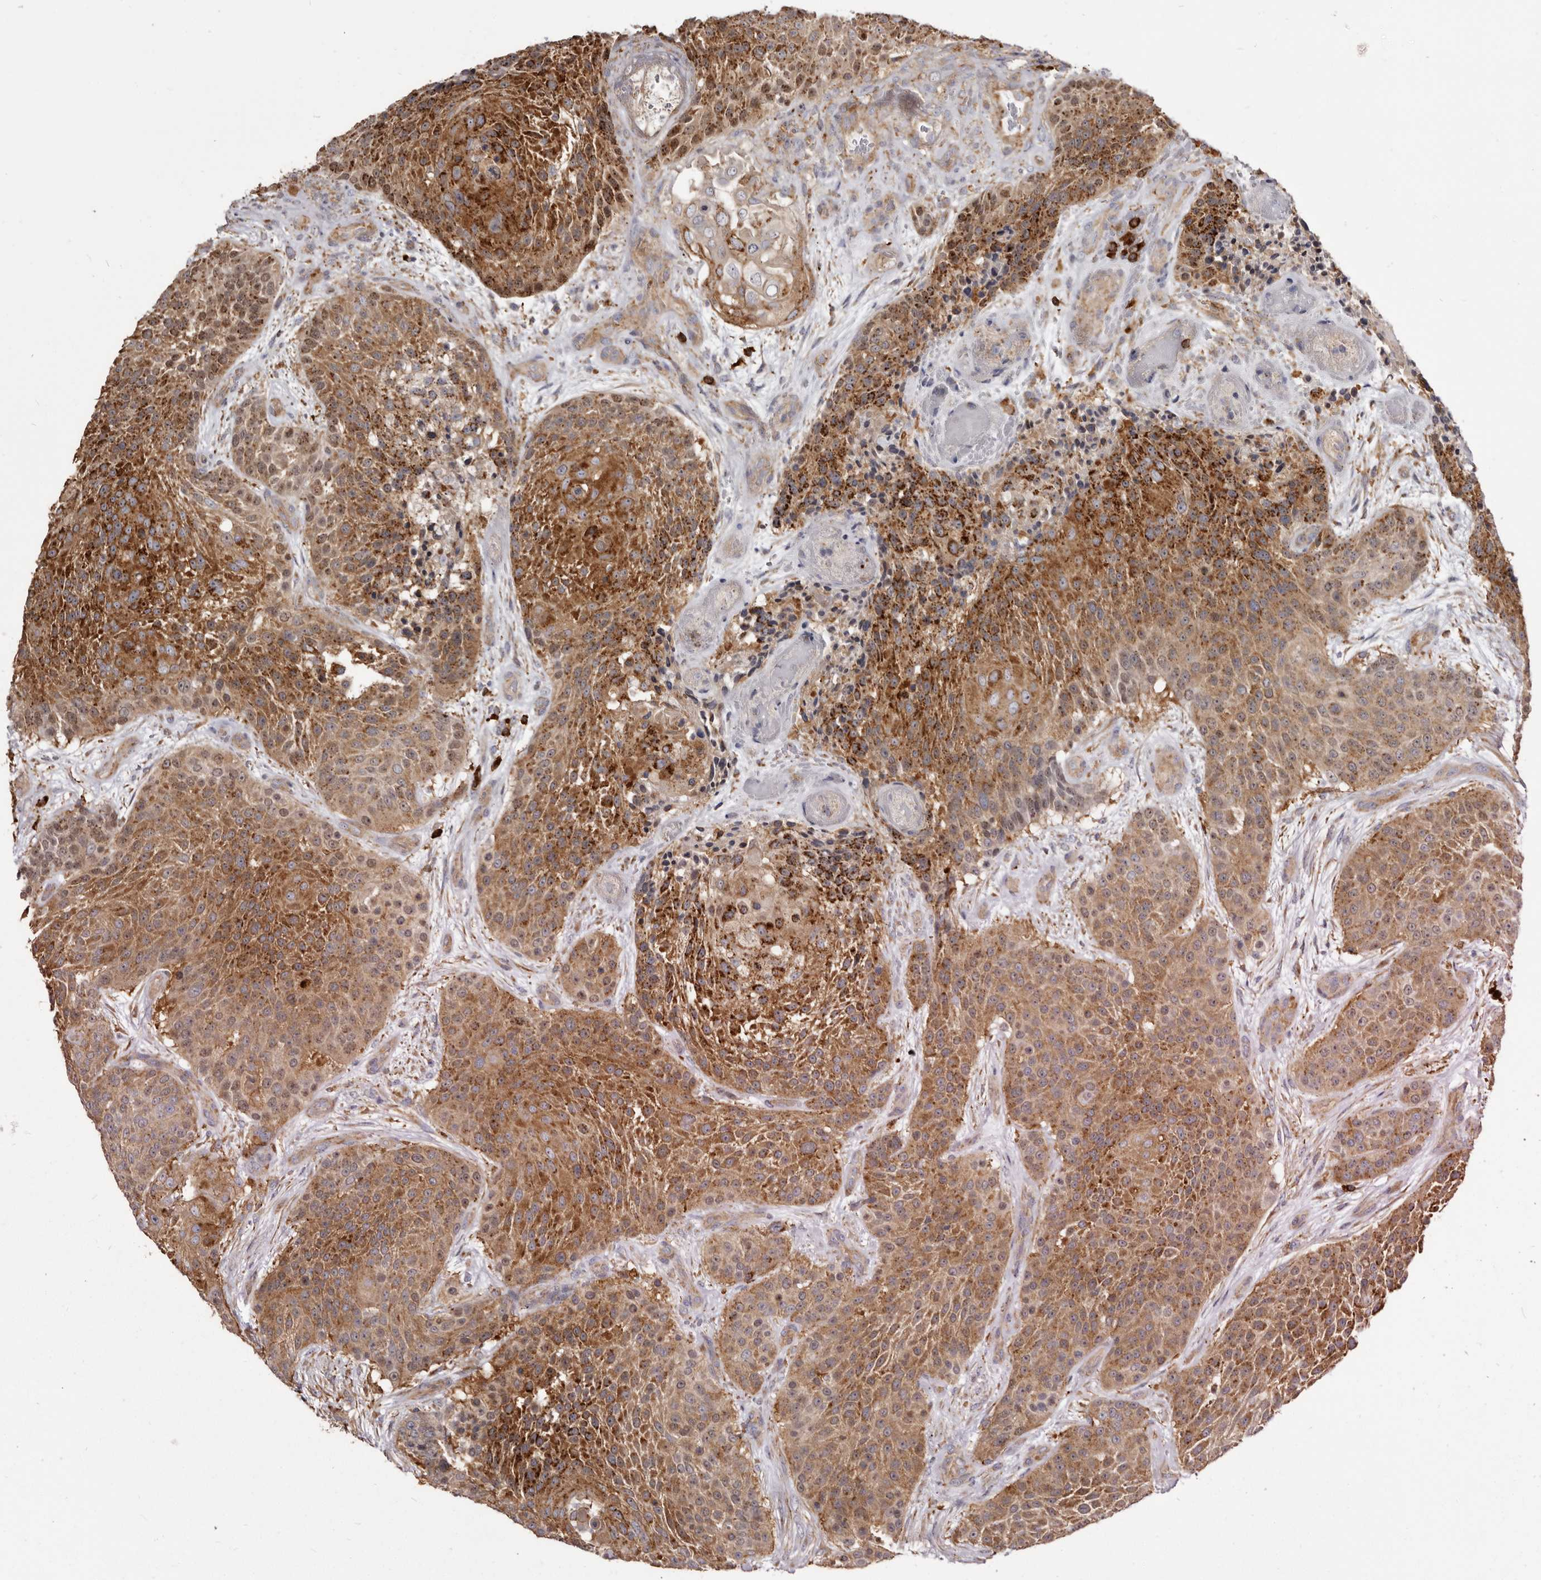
{"staining": {"intensity": "strong", "quantity": ">75%", "location": "cytoplasmic/membranous"}, "tissue": "urothelial cancer", "cell_type": "Tumor cells", "image_type": "cancer", "snomed": [{"axis": "morphology", "description": "Urothelial carcinoma, High grade"}, {"axis": "topography", "description": "Urinary bladder"}], "caption": "Protein expression by IHC exhibits strong cytoplasmic/membranous expression in approximately >75% of tumor cells in urothelial cancer.", "gene": "TPD52", "patient": {"sex": "female", "age": 63}}